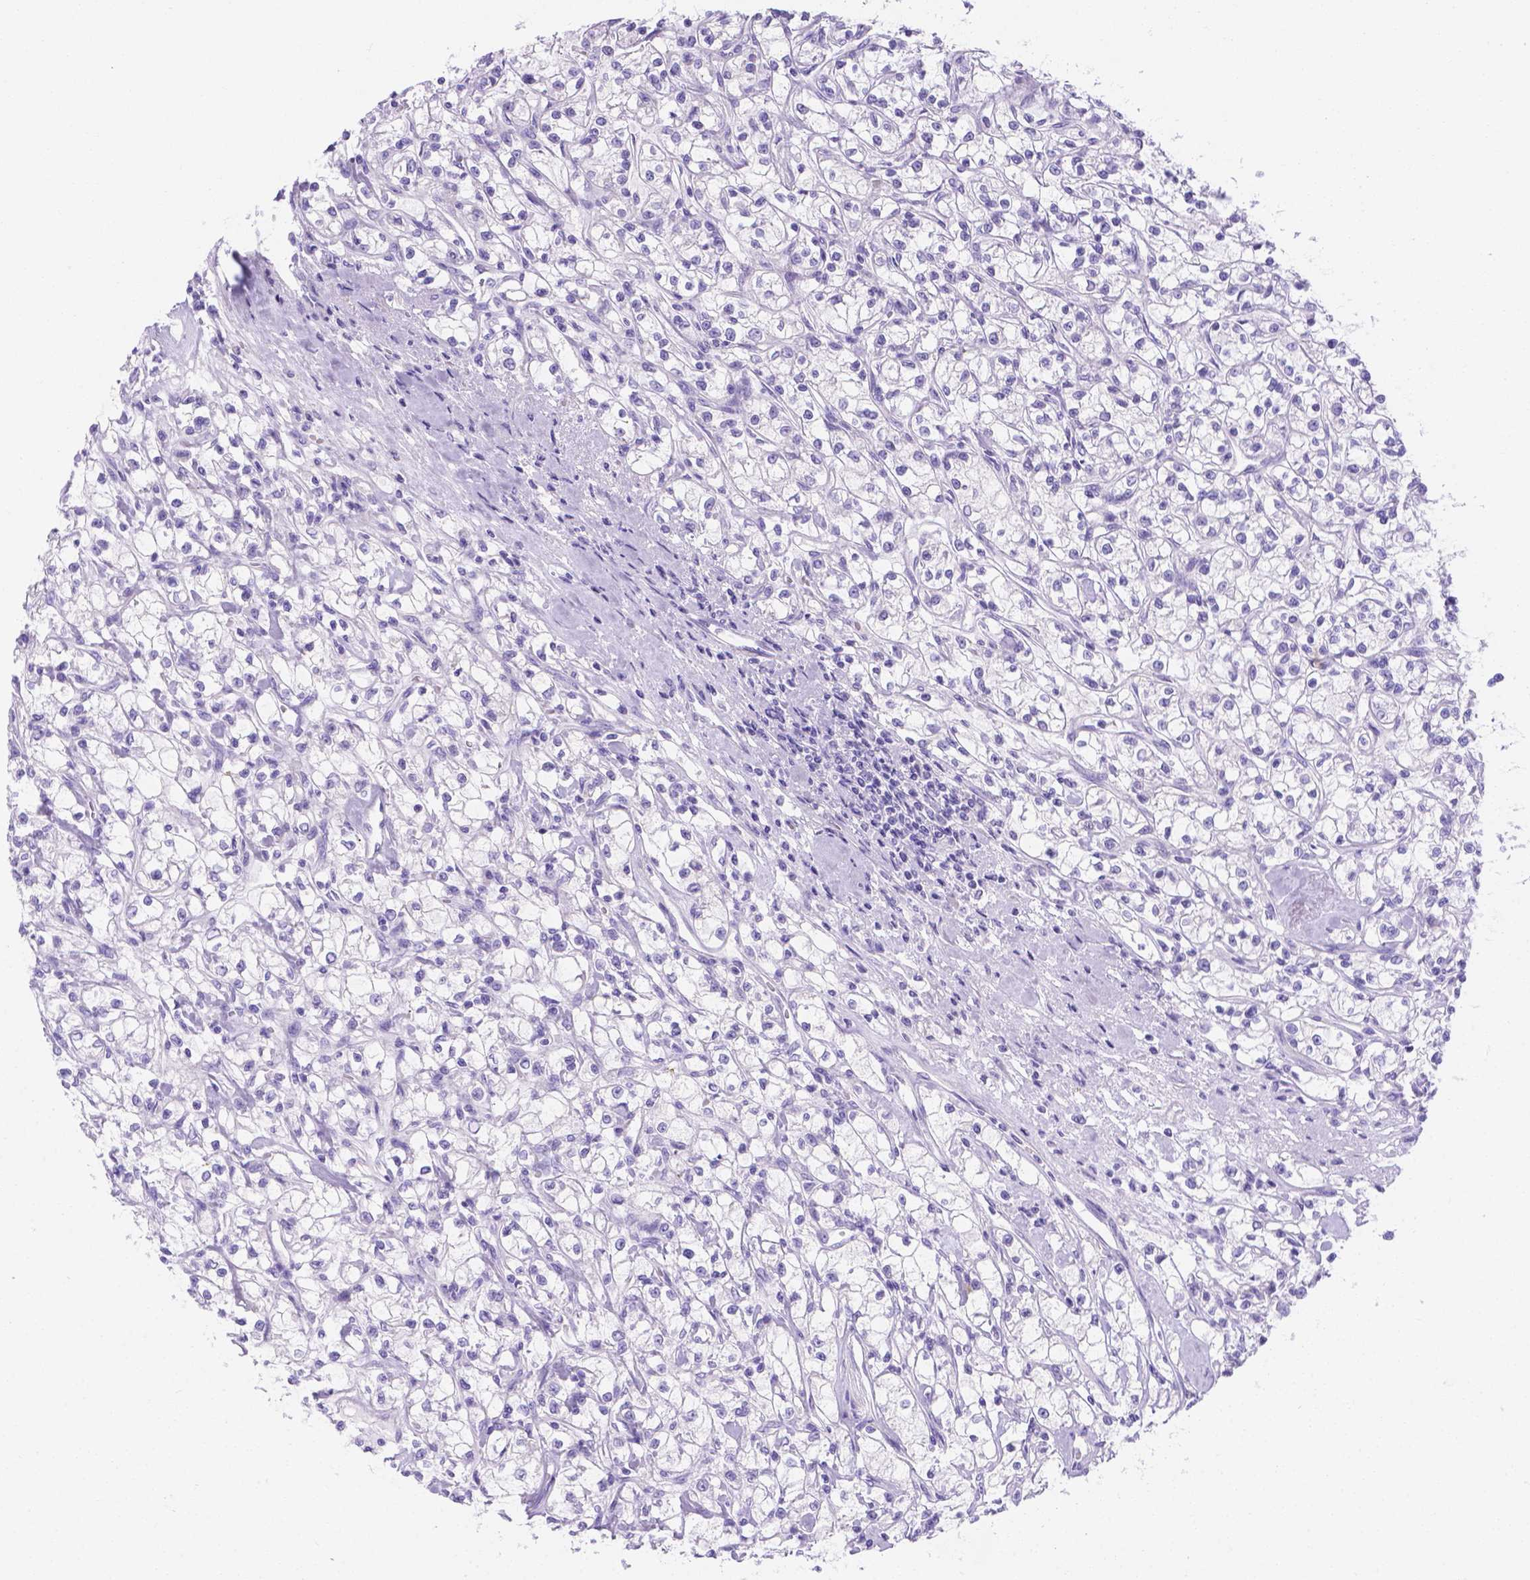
{"staining": {"intensity": "negative", "quantity": "none", "location": "none"}, "tissue": "renal cancer", "cell_type": "Tumor cells", "image_type": "cancer", "snomed": [{"axis": "morphology", "description": "Adenocarcinoma, NOS"}, {"axis": "topography", "description": "Kidney"}], "caption": "Immunohistochemistry (IHC) image of neoplastic tissue: renal cancer (adenocarcinoma) stained with DAB (3,3'-diaminobenzidine) shows no significant protein positivity in tumor cells.", "gene": "MLN", "patient": {"sex": "female", "age": 59}}